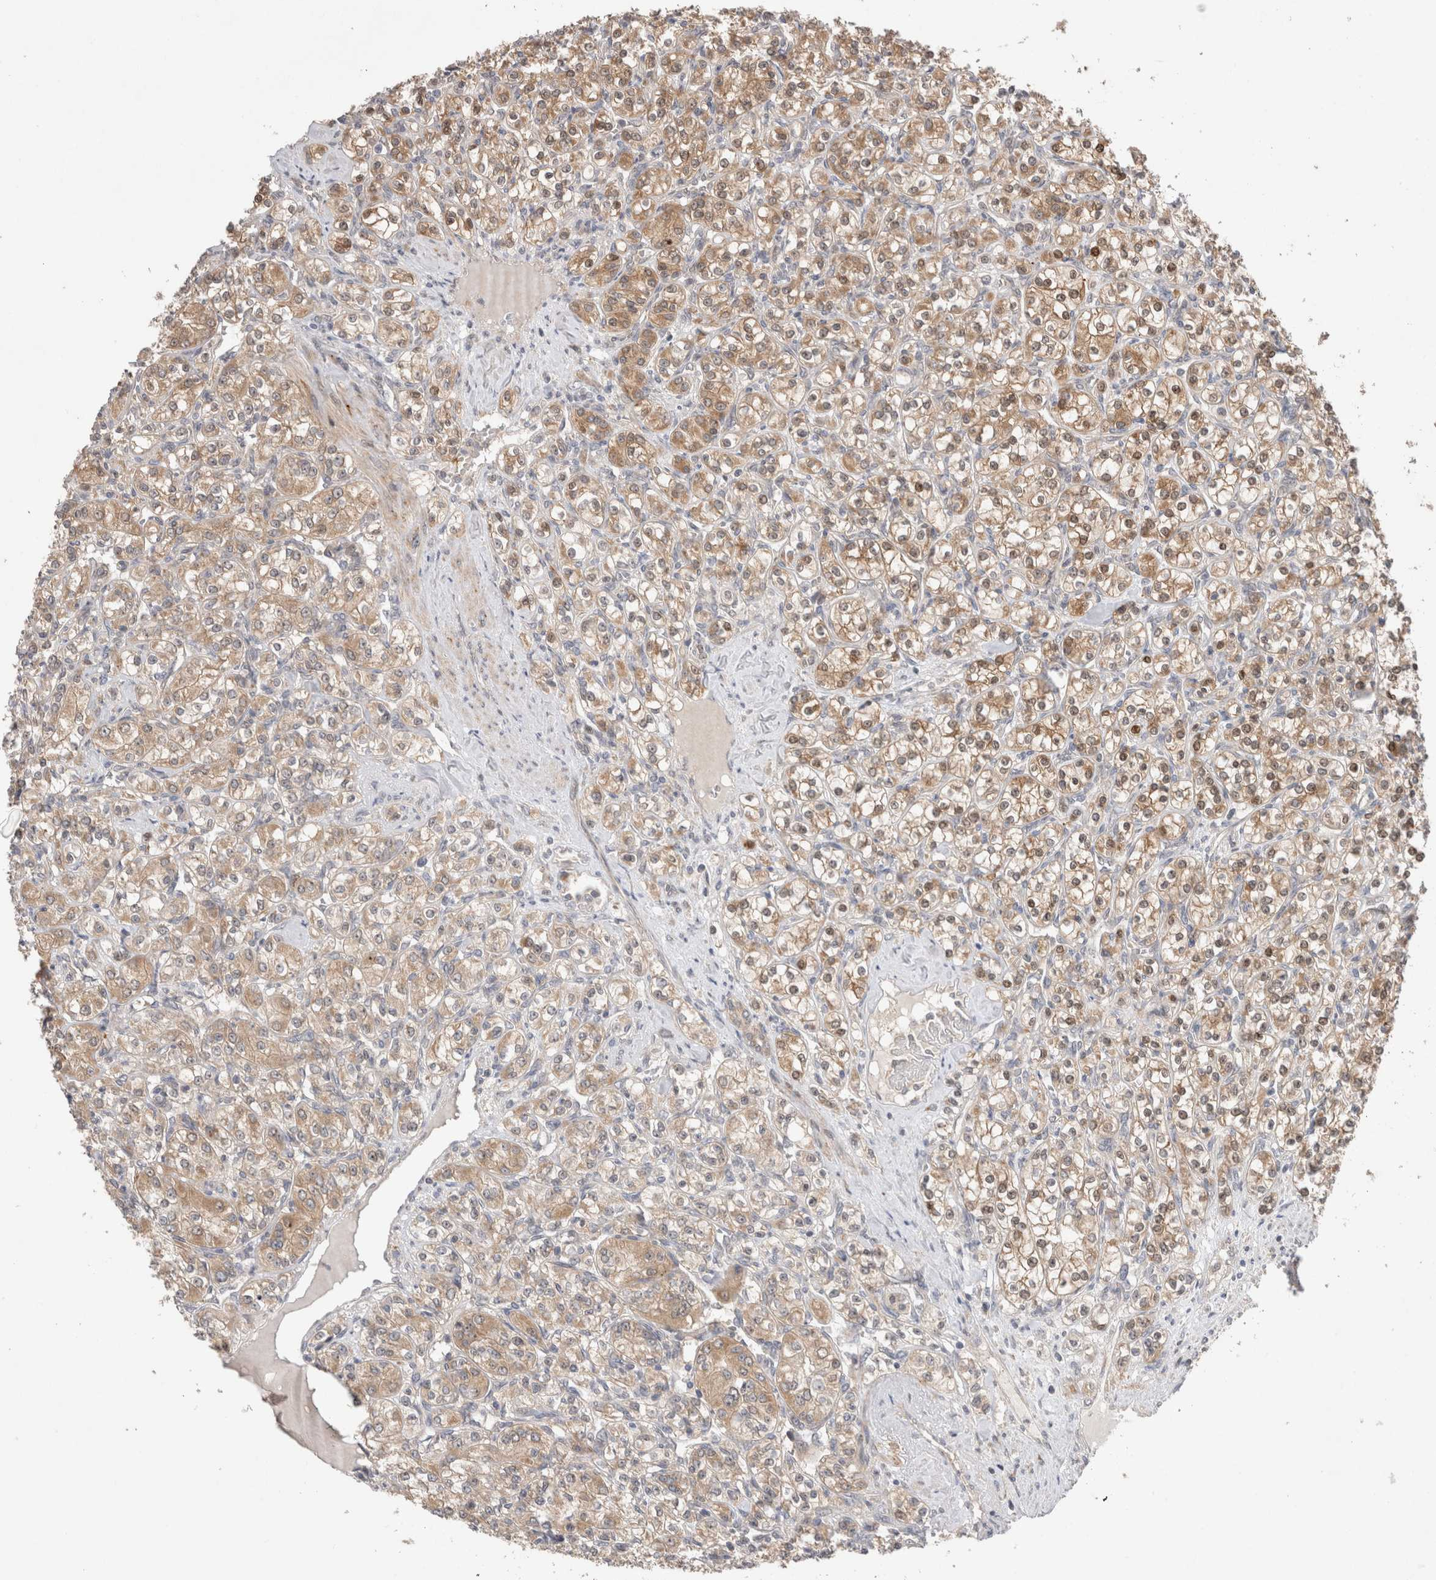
{"staining": {"intensity": "moderate", "quantity": ">75%", "location": "cytoplasmic/membranous,nuclear"}, "tissue": "renal cancer", "cell_type": "Tumor cells", "image_type": "cancer", "snomed": [{"axis": "morphology", "description": "Adenocarcinoma, NOS"}, {"axis": "topography", "description": "Kidney"}], "caption": "A high-resolution photomicrograph shows immunohistochemistry staining of adenocarcinoma (renal), which reveals moderate cytoplasmic/membranous and nuclear positivity in approximately >75% of tumor cells.", "gene": "SLC29A1", "patient": {"sex": "male", "age": 77}}